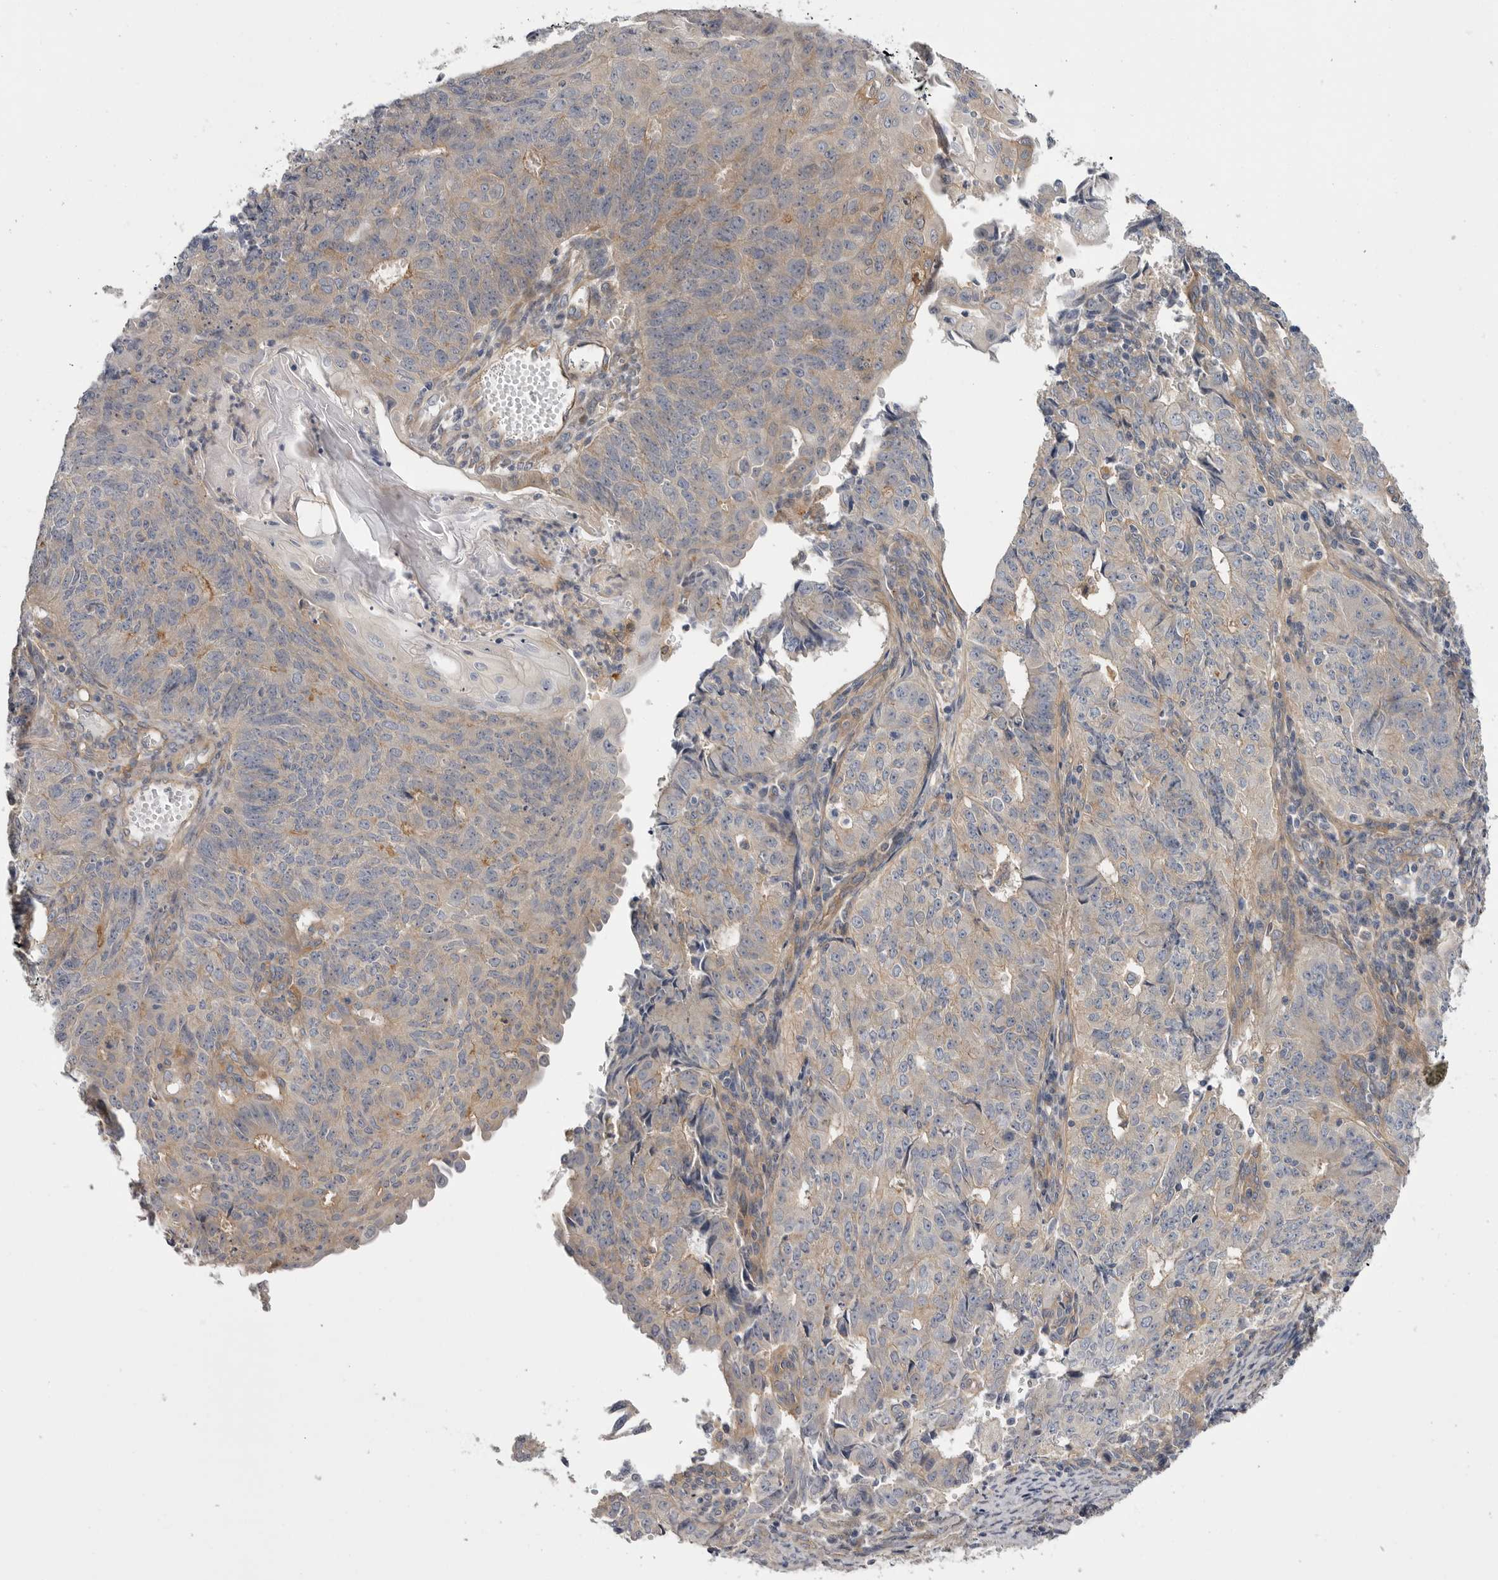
{"staining": {"intensity": "weak", "quantity": "<25%", "location": "cytoplasmic/membranous"}, "tissue": "endometrial cancer", "cell_type": "Tumor cells", "image_type": "cancer", "snomed": [{"axis": "morphology", "description": "Adenocarcinoma, NOS"}, {"axis": "topography", "description": "Endometrium"}], "caption": "Tumor cells show no significant expression in endometrial cancer.", "gene": "OSBPL9", "patient": {"sex": "female", "age": 32}}